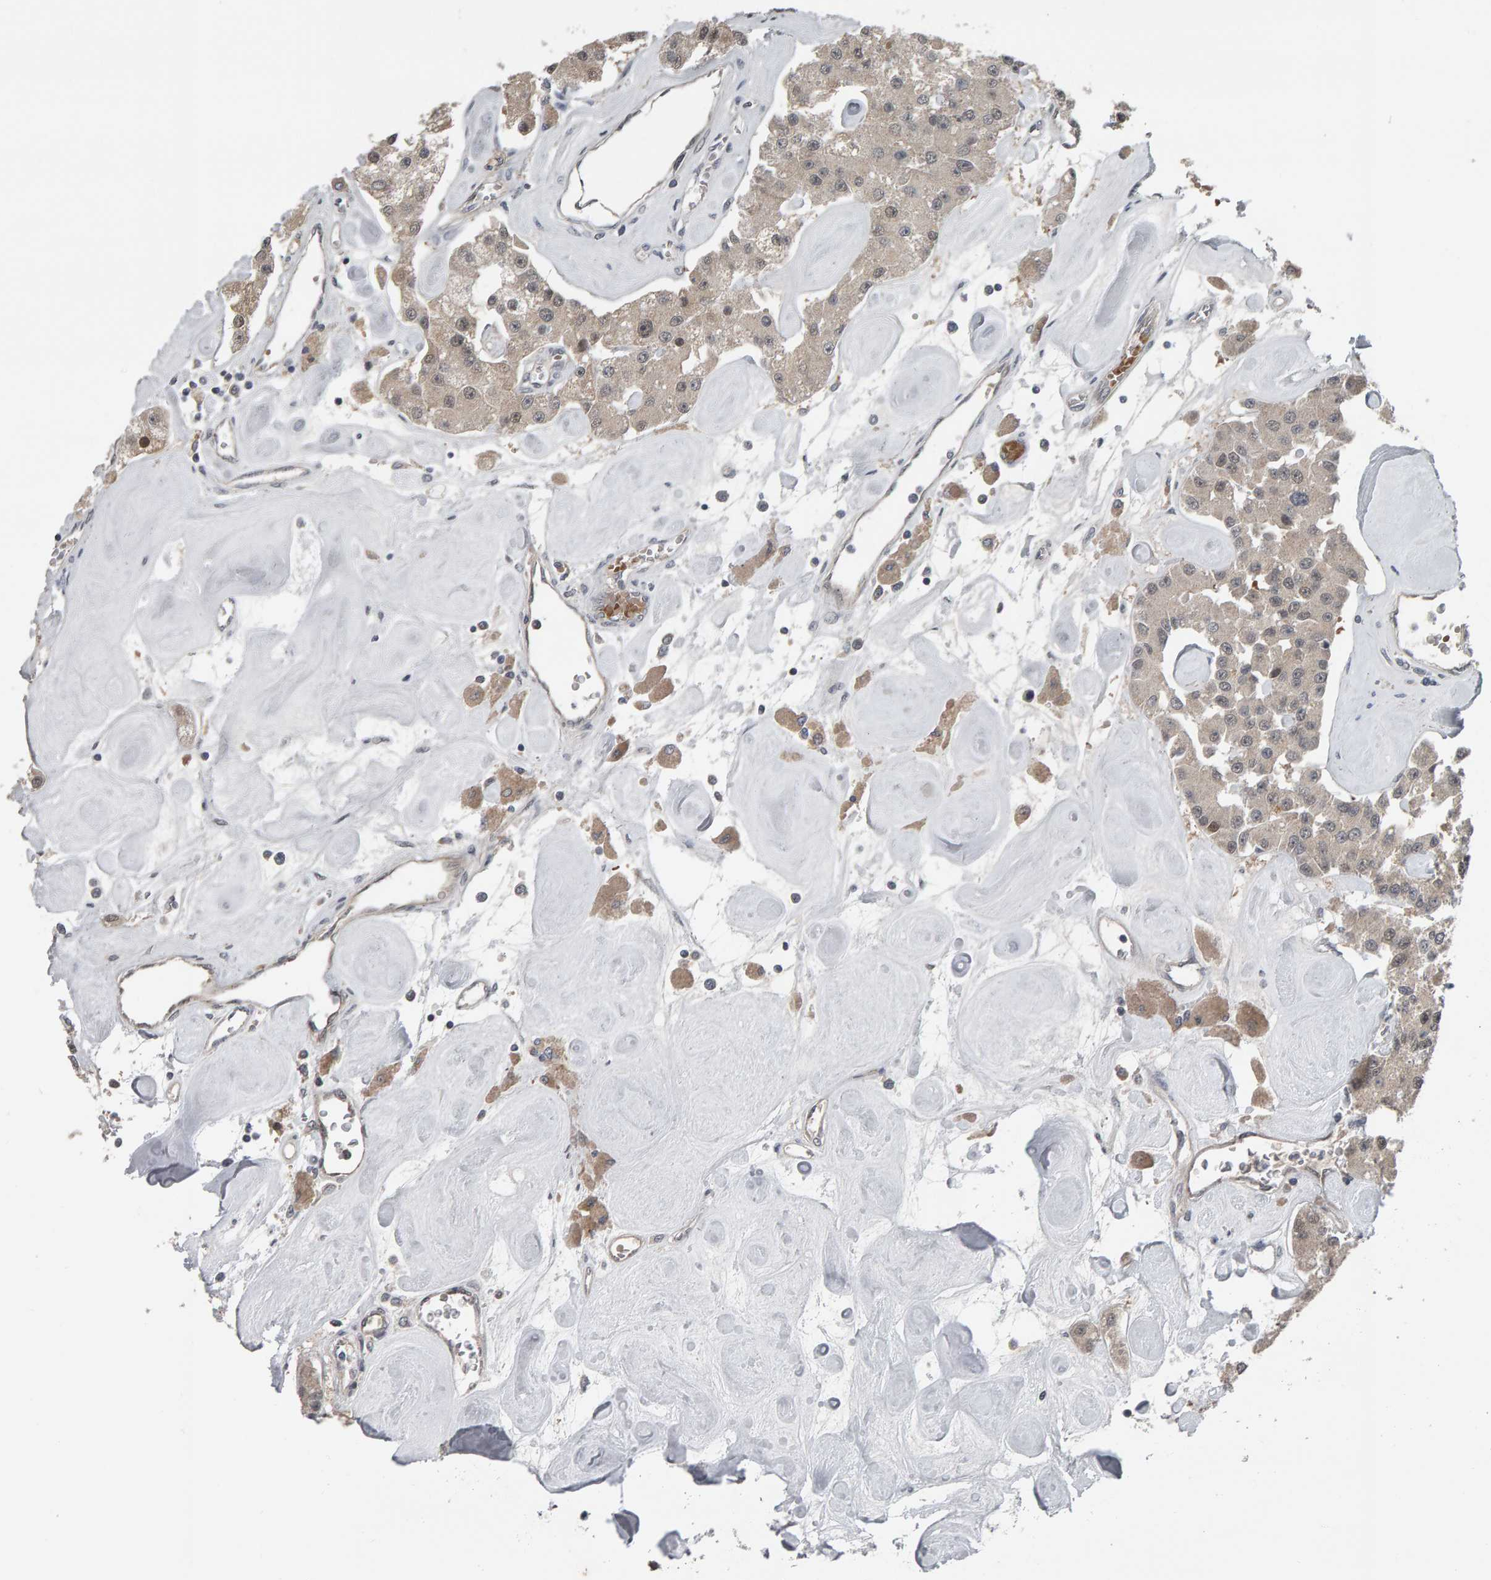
{"staining": {"intensity": "weak", "quantity": "<25%", "location": "cytoplasmic/membranous,nuclear"}, "tissue": "carcinoid", "cell_type": "Tumor cells", "image_type": "cancer", "snomed": [{"axis": "morphology", "description": "Carcinoid, malignant, NOS"}, {"axis": "topography", "description": "Pancreas"}], "caption": "DAB immunohistochemical staining of human carcinoid shows no significant positivity in tumor cells.", "gene": "COASY", "patient": {"sex": "male", "age": 41}}